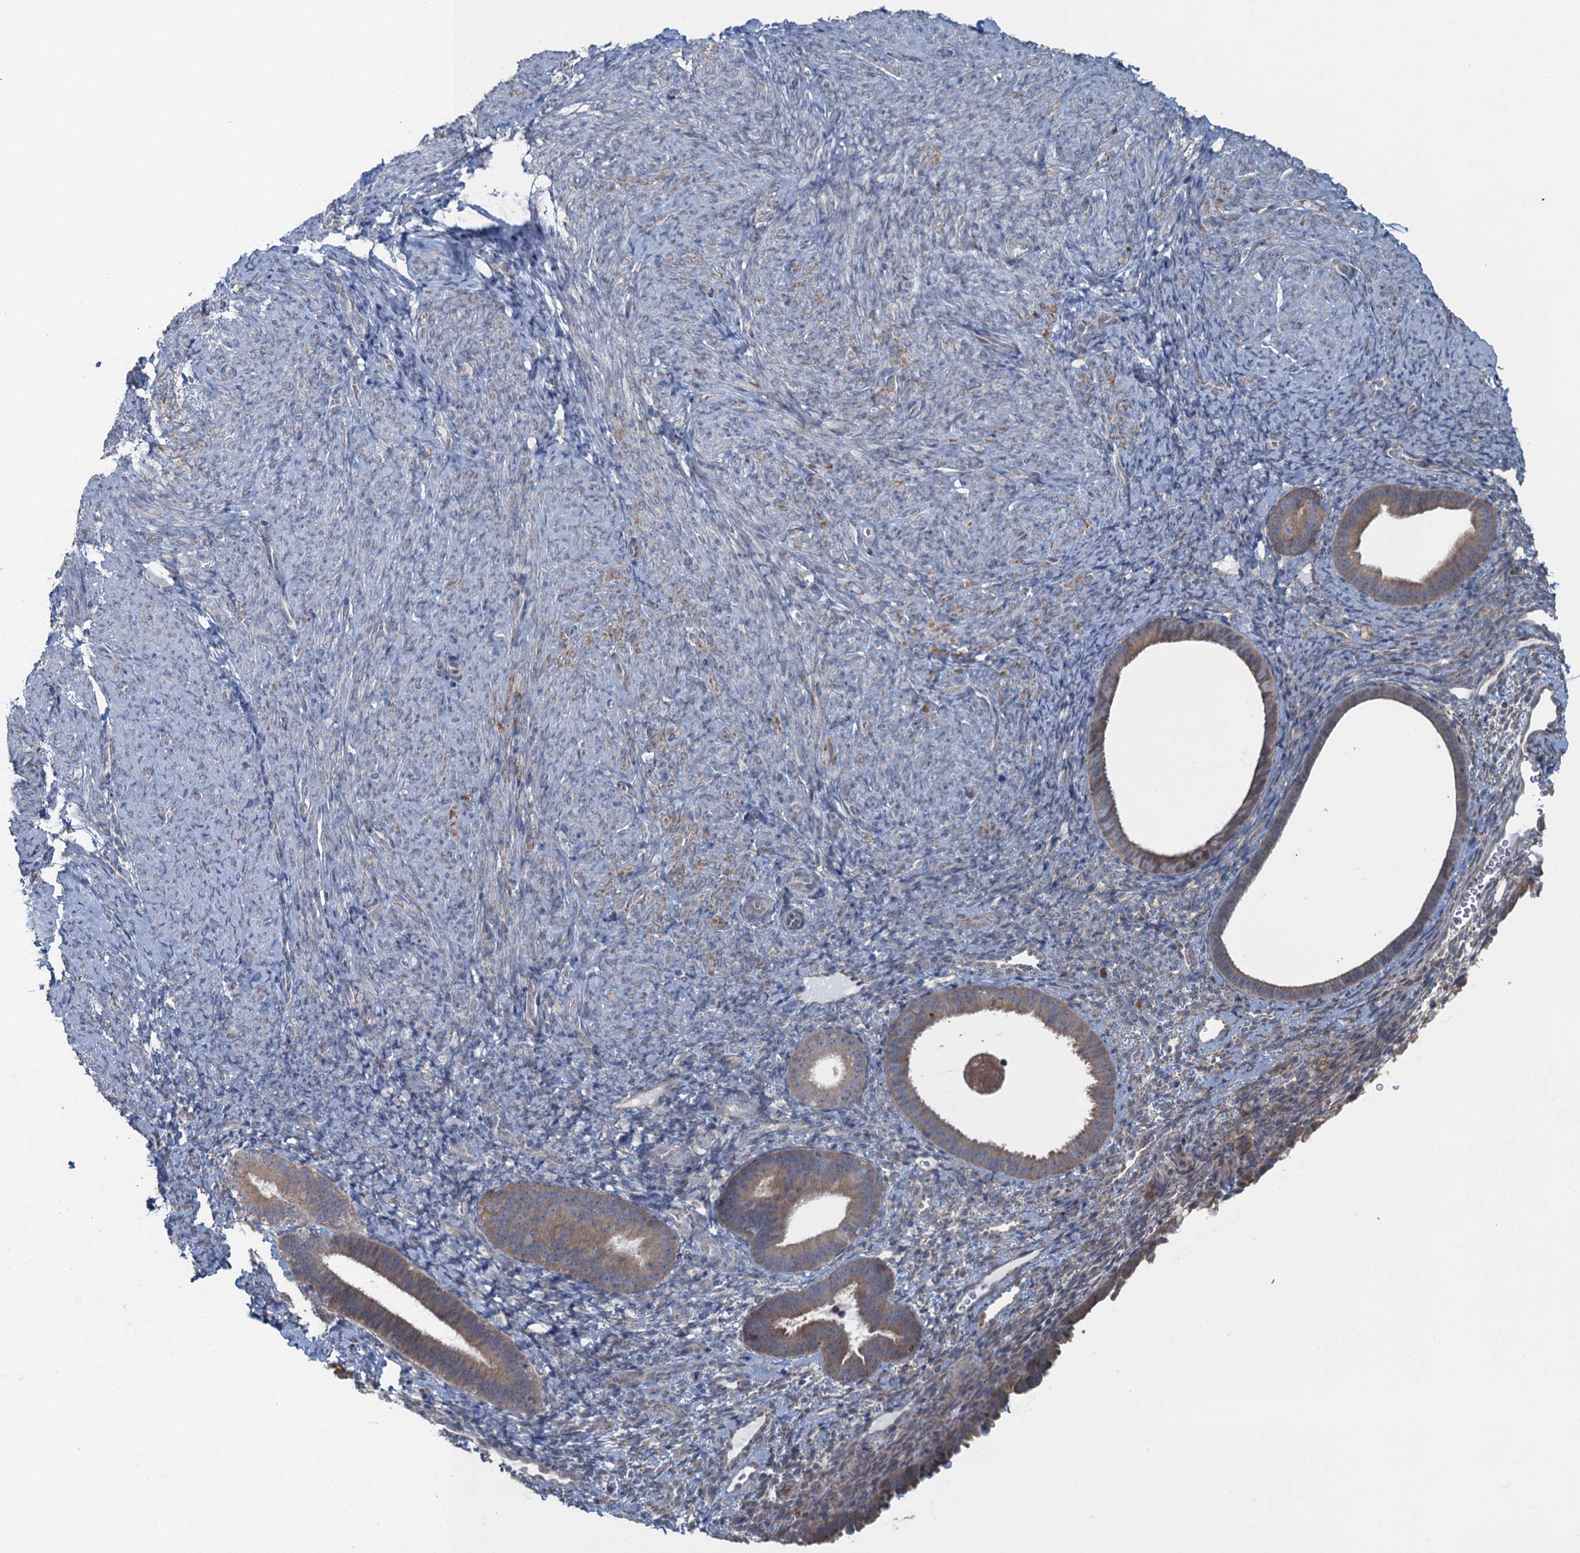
{"staining": {"intensity": "negative", "quantity": "none", "location": "none"}, "tissue": "endometrium", "cell_type": "Cells in endometrial stroma", "image_type": "normal", "snomed": [{"axis": "morphology", "description": "Normal tissue, NOS"}, {"axis": "topography", "description": "Endometrium"}], "caption": "Immunohistochemistry image of normal endometrium: human endometrium stained with DAB (3,3'-diaminobenzidine) demonstrates no significant protein positivity in cells in endometrial stroma.", "gene": "TEX35", "patient": {"sex": "female", "age": 65}}